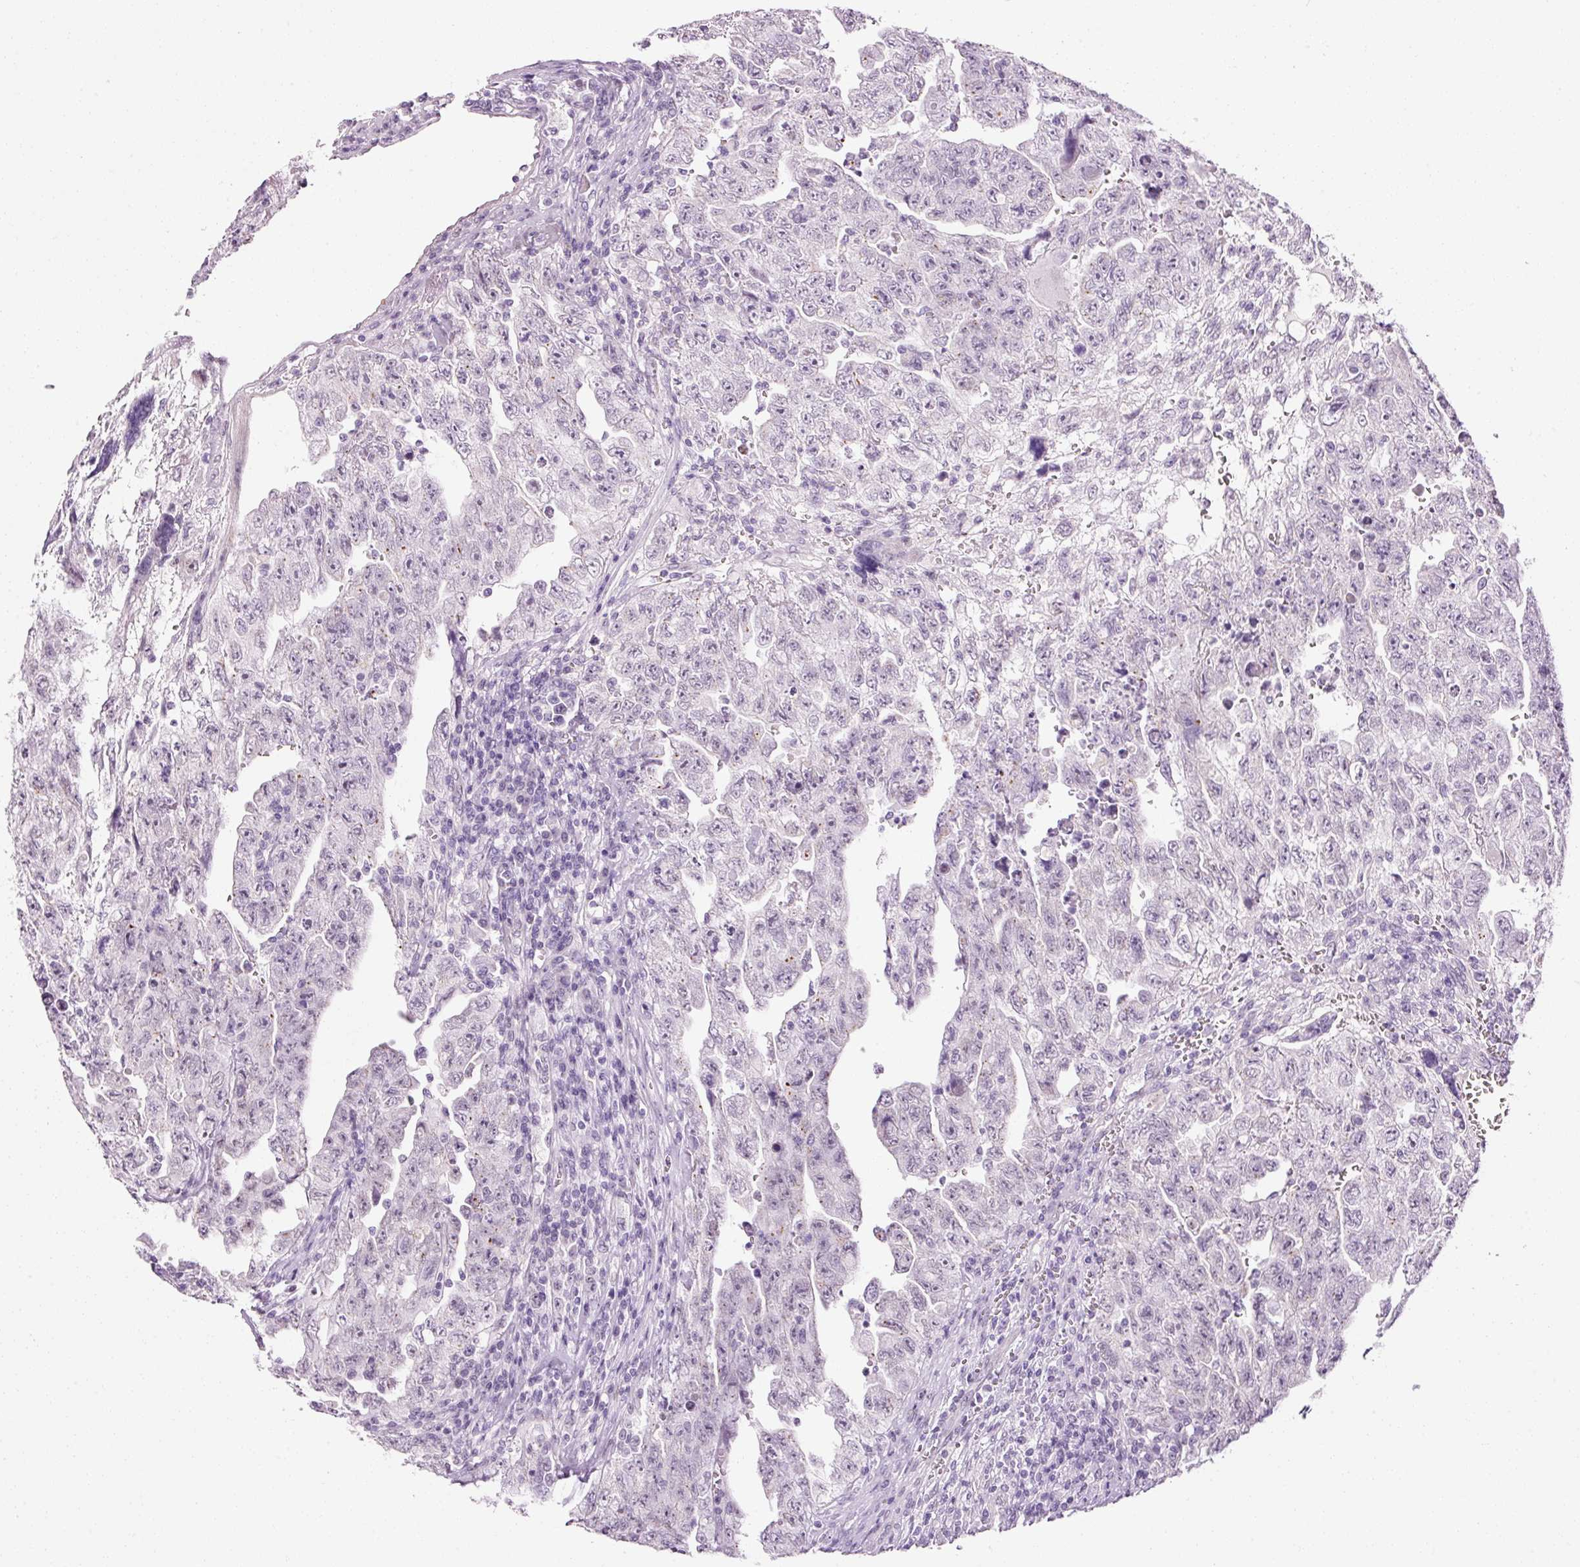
{"staining": {"intensity": "negative", "quantity": "none", "location": "none"}, "tissue": "testis cancer", "cell_type": "Tumor cells", "image_type": "cancer", "snomed": [{"axis": "morphology", "description": "Carcinoma, Embryonal, NOS"}, {"axis": "topography", "description": "Testis"}], "caption": "This is a histopathology image of immunohistochemistry staining of testis cancer, which shows no expression in tumor cells.", "gene": "ANKRD20A1", "patient": {"sex": "male", "age": 28}}